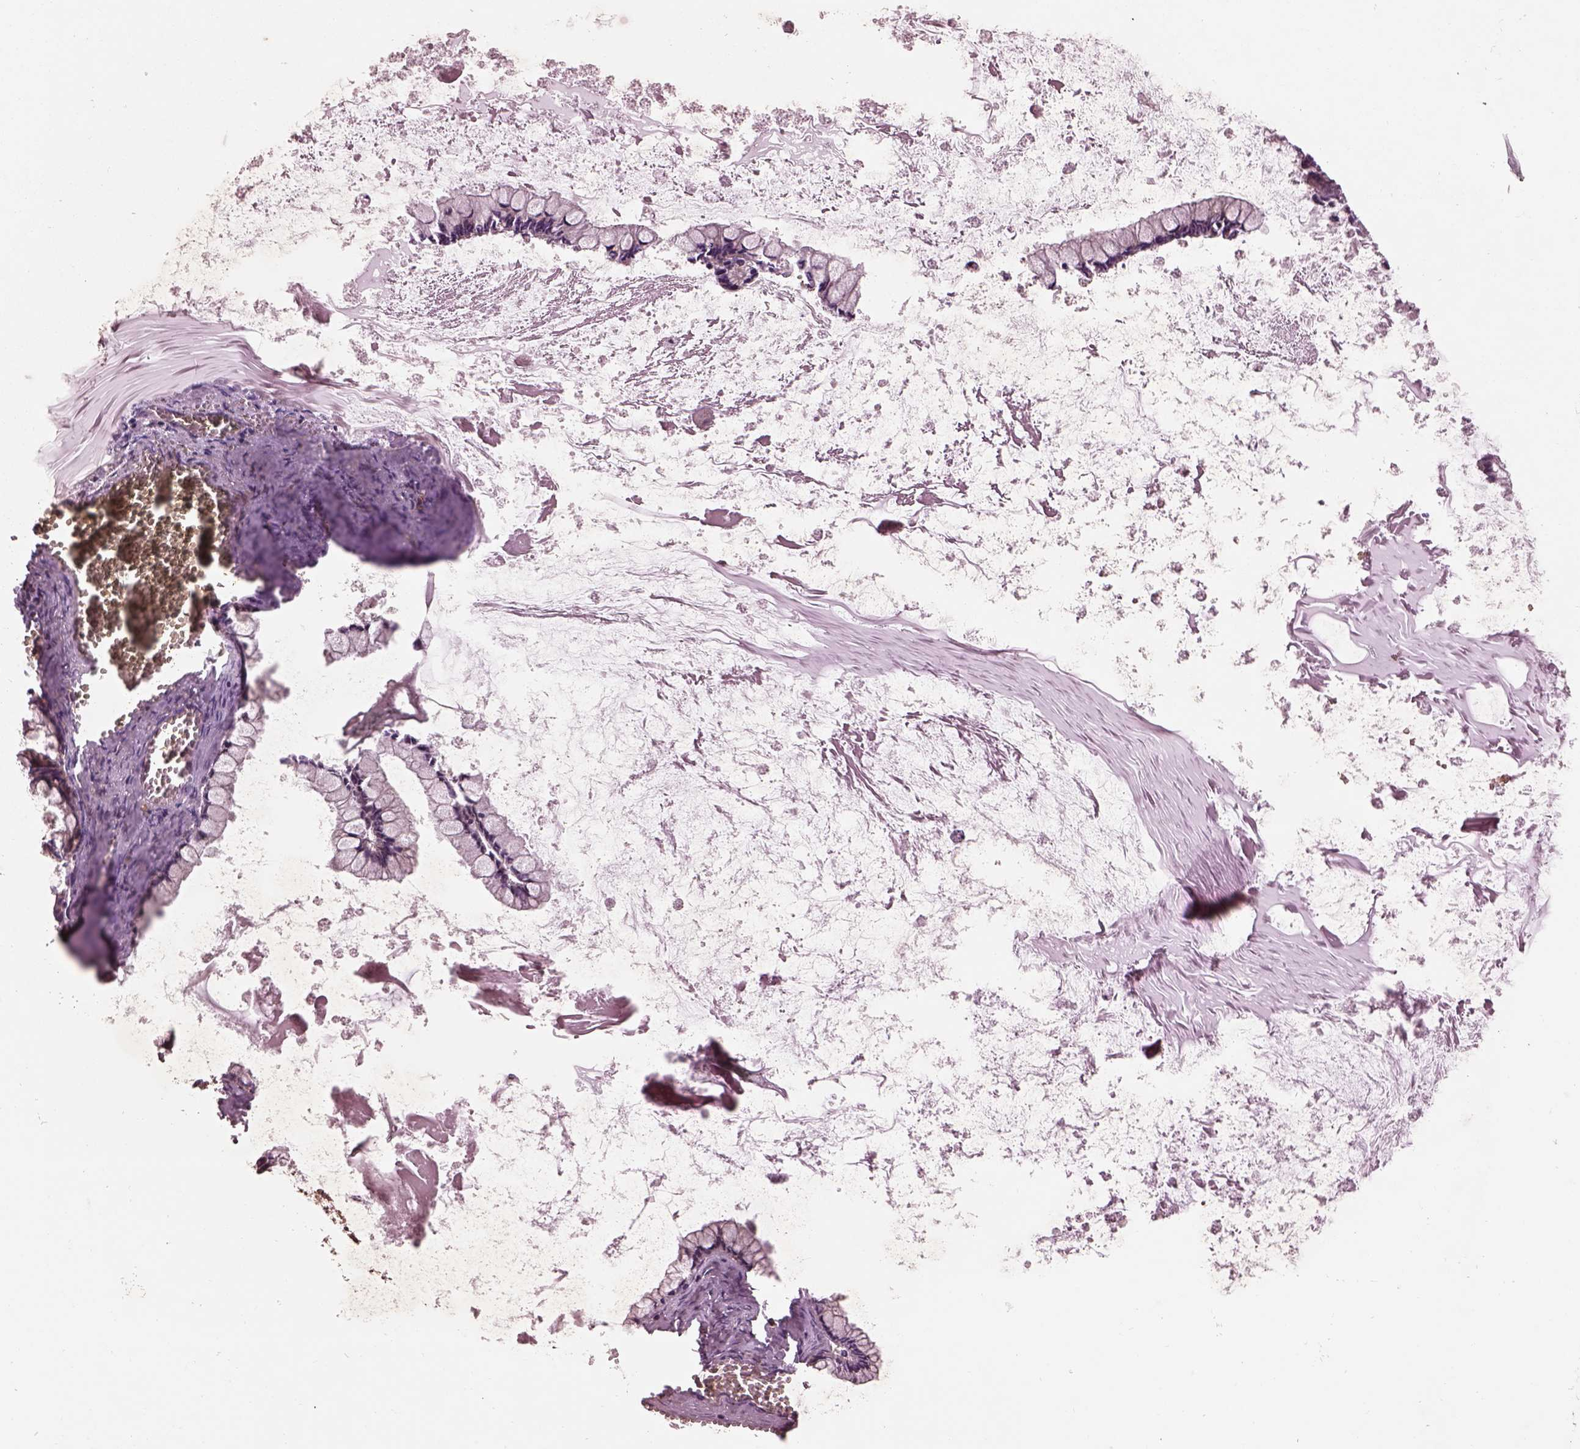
{"staining": {"intensity": "moderate", "quantity": "<25%", "location": "cytoplasmic/membranous"}, "tissue": "ovarian cancer", "cell_type": "Tumor cells", "image_type": "cancer", "snomed": [{"axis": "morphology", "description": "Cystadenocarcinoma, mucinous, NOS"}, {"axis": "topography", "description": "Ovary"}], "caption": "DAB (3,3'-diaminobenzidine) immunohistochemical staining of human ovarian cancer (mucinous cystadenocarcinoma) exhibits moderate cytoplasmic/membranous protein expression in approximately <25% of tumor cells.", "gene": "WASHC2A", "patient": {"sex": "female", "age": 67}}